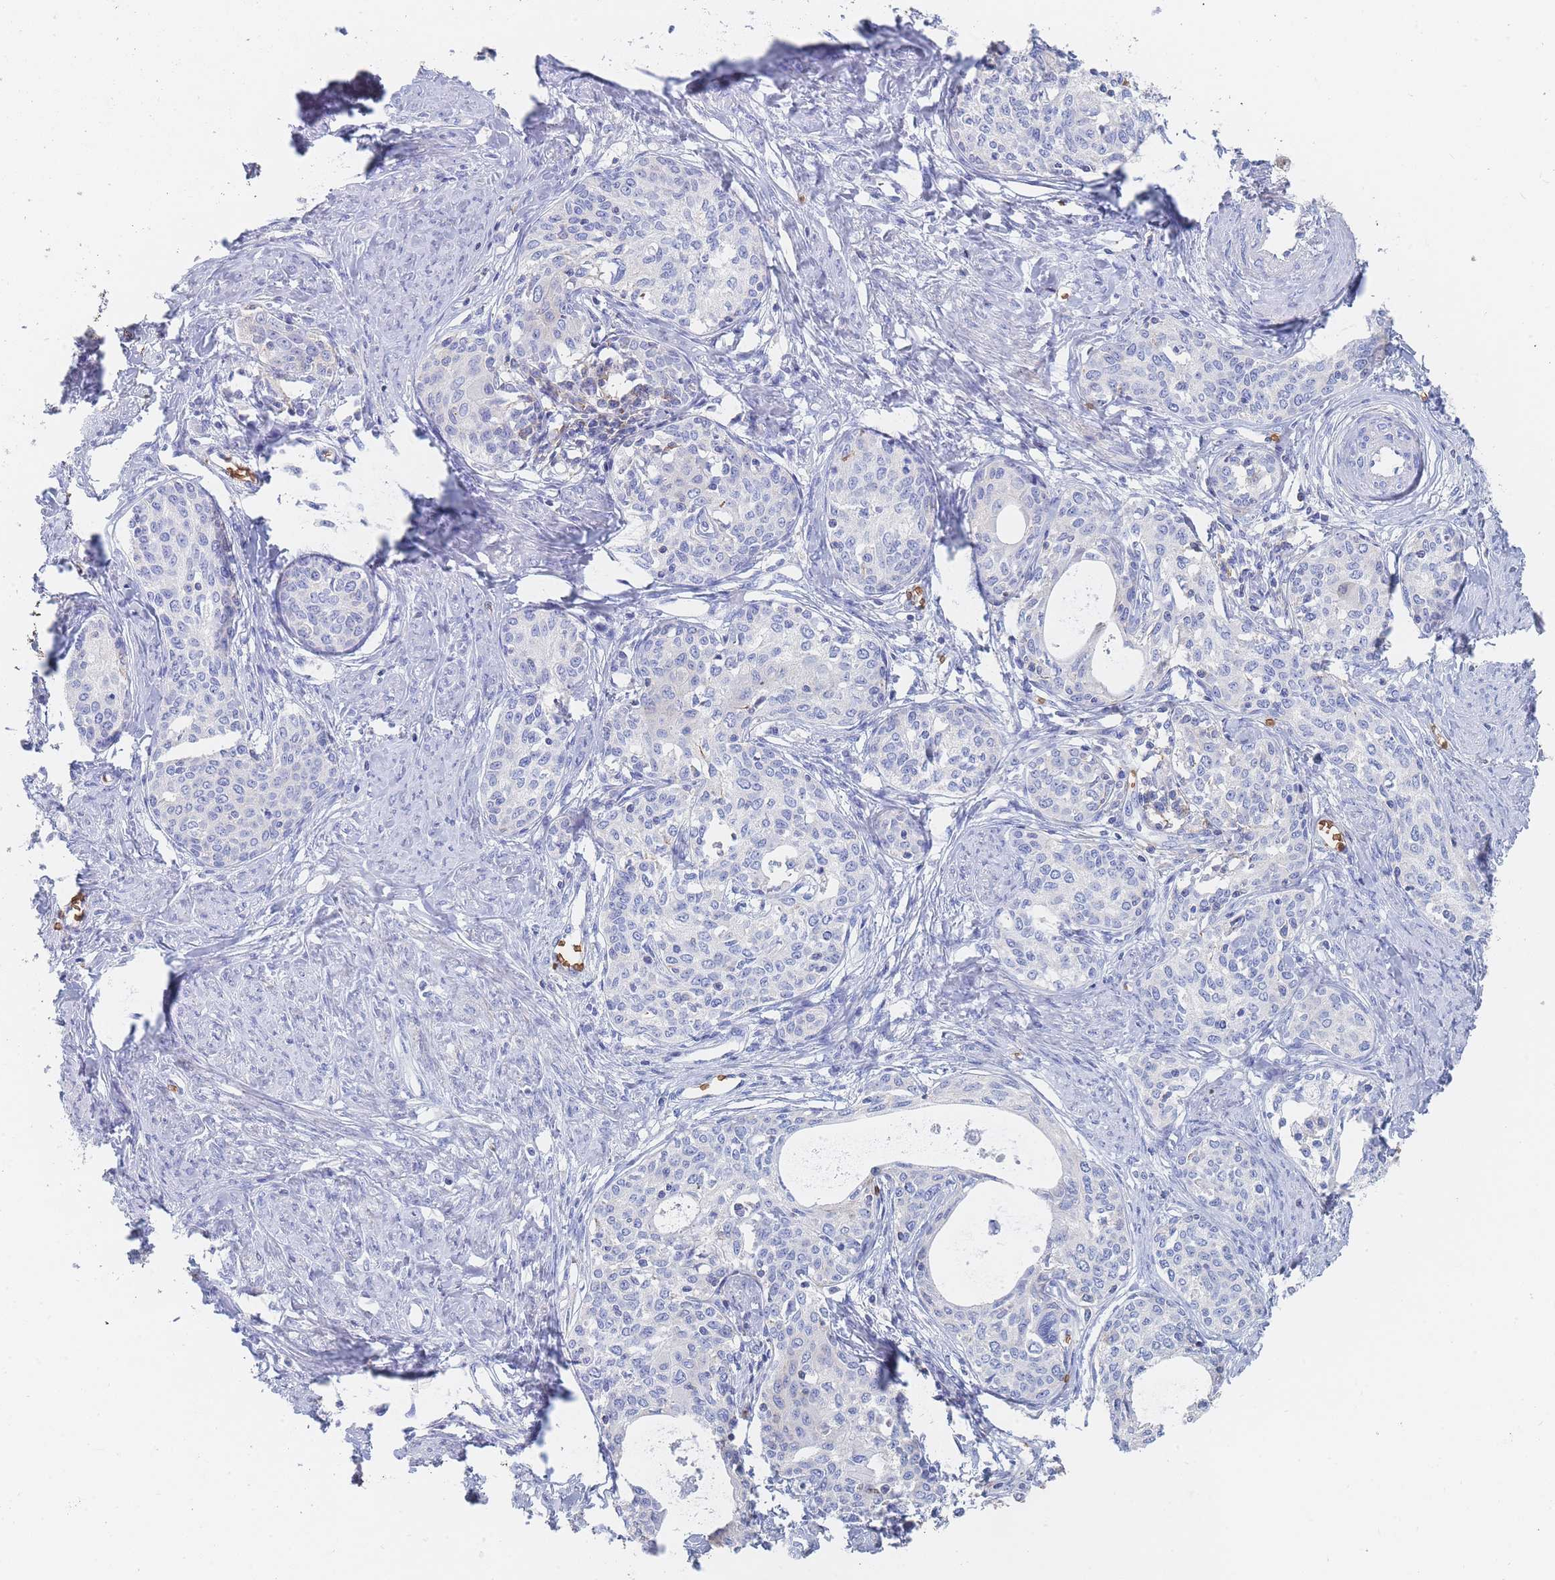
{"staining": {"intensity": "negative", "quantity": "none", "location": "none"}, "tissue": "cervical cancer", "cell_type": "Tumor cells", "image_type": "cancer", "snomed": [{"axis": "morphology", "description": "Squamous cell carcinoma, NOS"}, {"axis": "morphology", "description": "Adenocarcinoma, NOS"}, {"axis": "topography", "description": "Cervix"}], "caption": "Immunohistochemistry of human cervical cancer (adenocarcinoma) displays no expression in tumor cells.", "gene": "SLC2A1", "patient": {"sex": "female", "age": 52}}